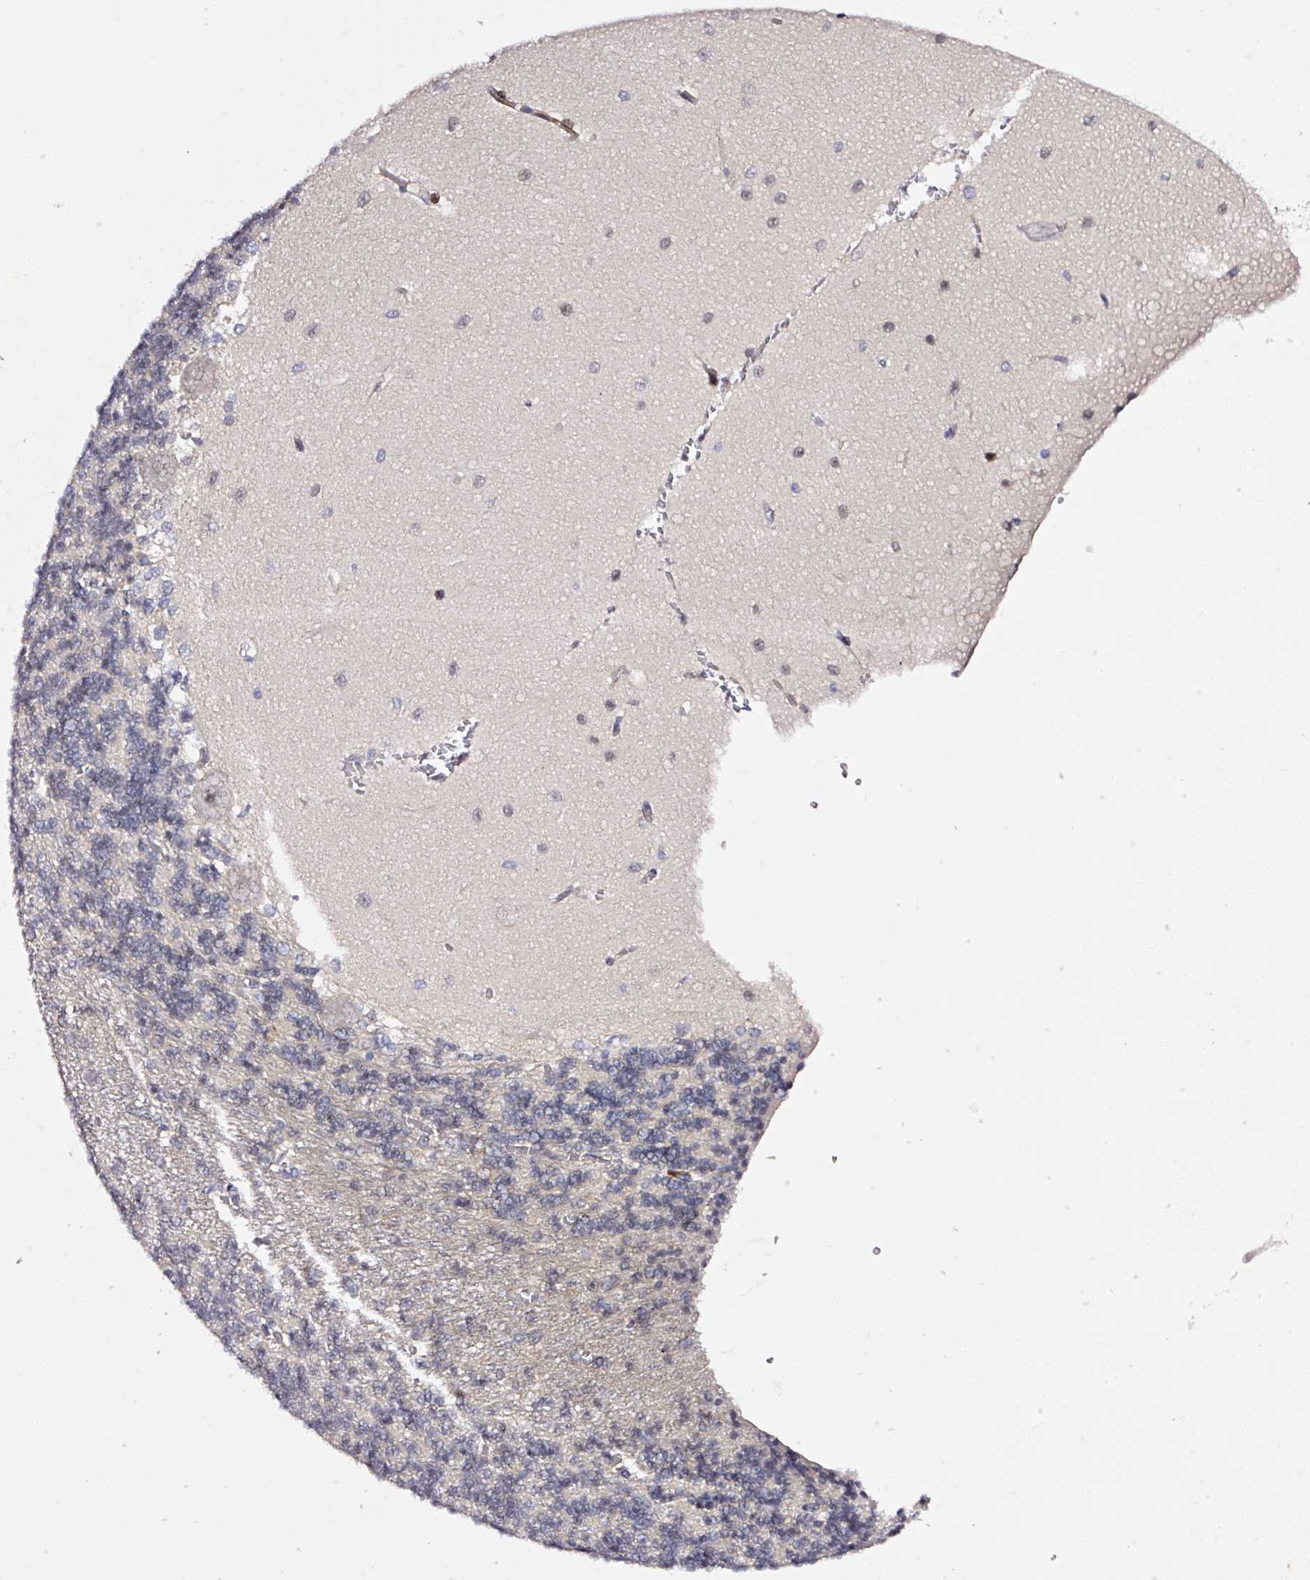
{"staining": {"intensity": "negative", "quantity": "none", "location": "none"}, "tissue": "cerebellum", "cell_type": "Cells in granular layer", "image_type": "normal", "snomed": [{"axis": "morphology", "description": "Normal tissue, NOS"}, {"axis": "topography", "description": "Cerebellum"}], "caption": "This is an immunohistochemistry photomicrograph of unremarkable cerebellum. There is no expression in cells in granular layer.", "gene": "ANKRD20A1", "patient": {"sex": "male", "age": 37}}